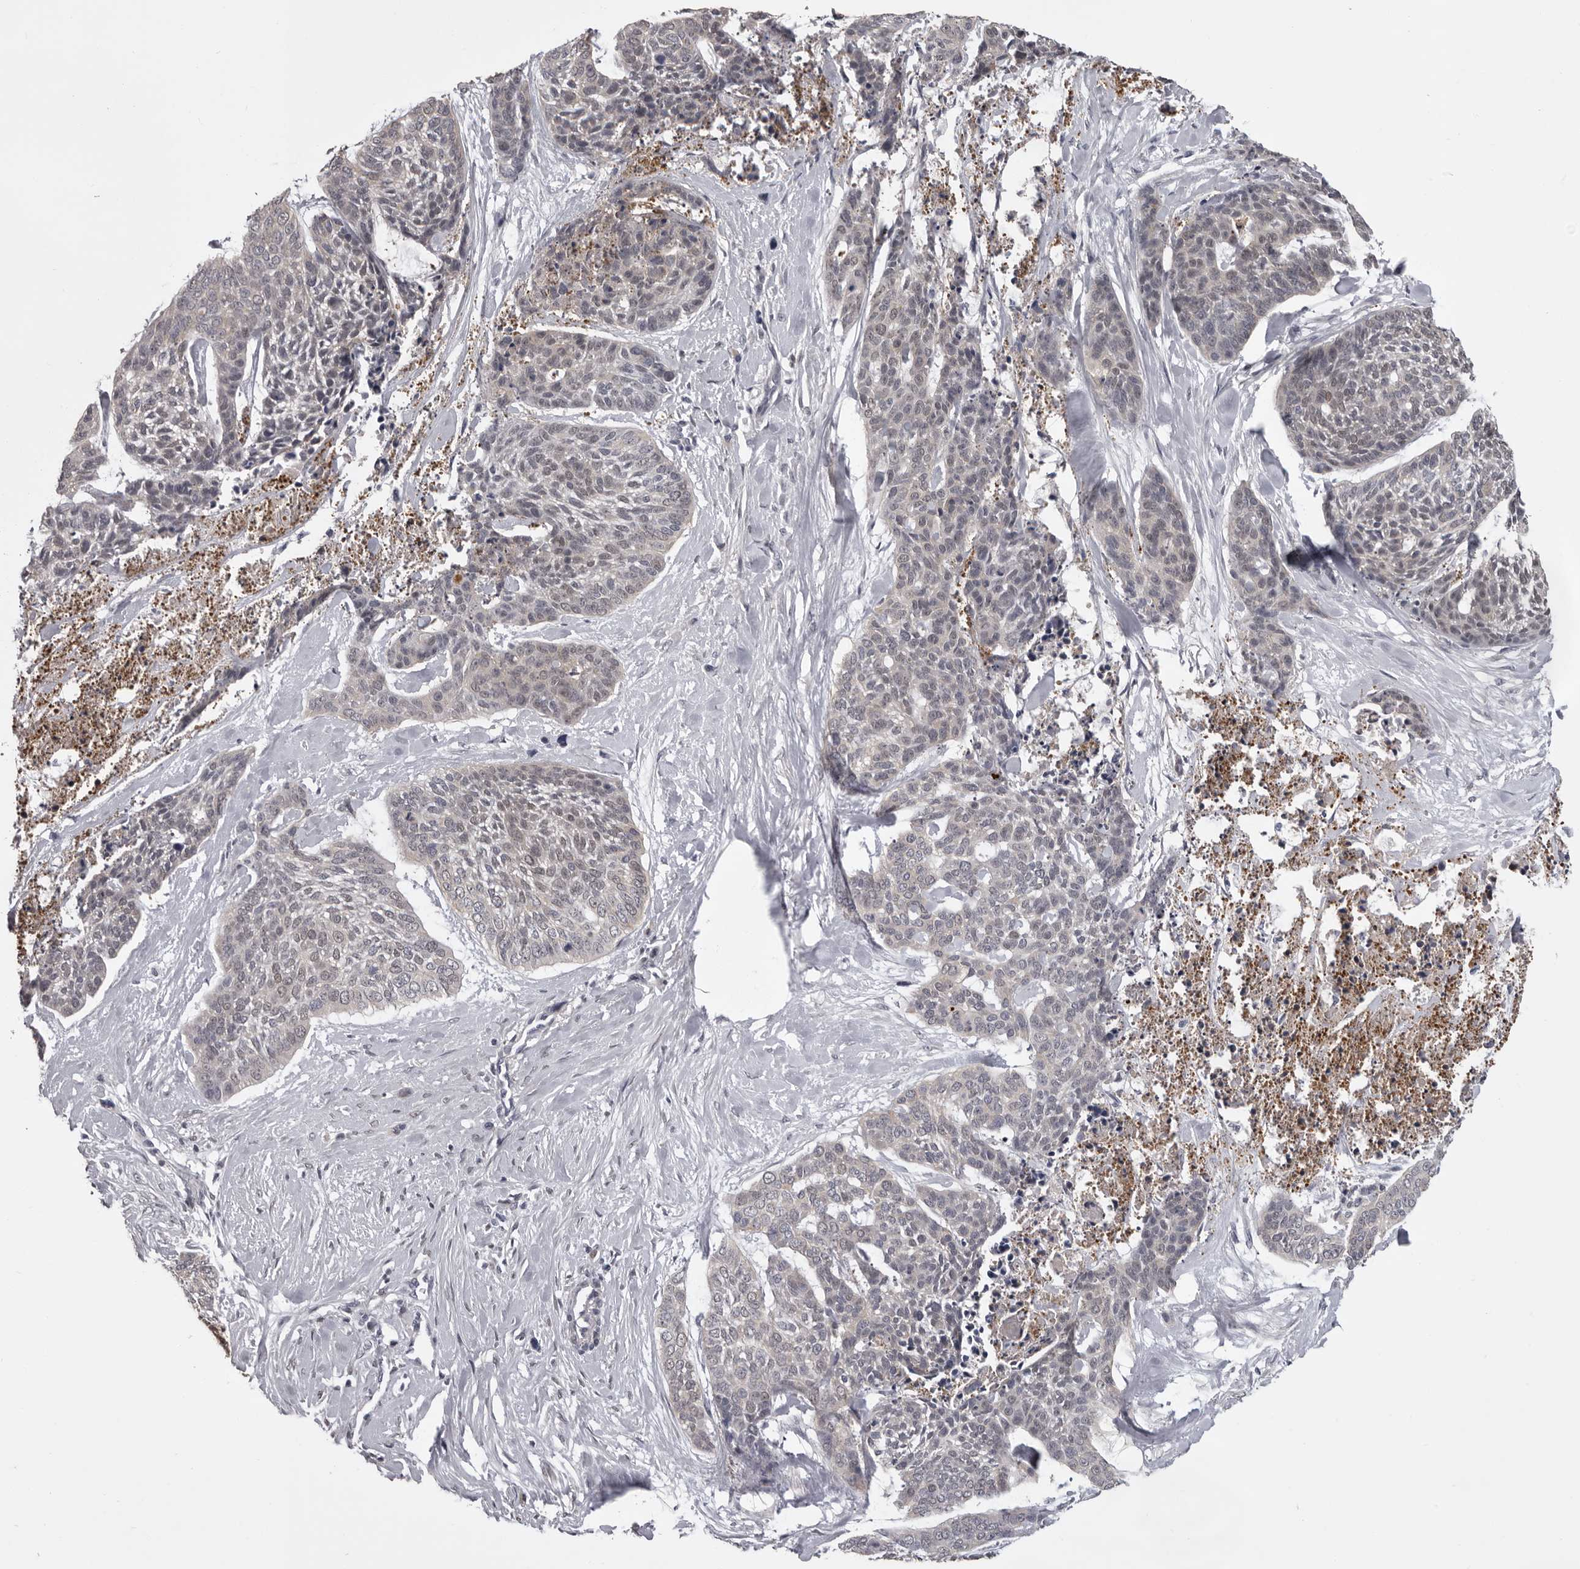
{"staining": {"intensity": "weak", "quantity": "<25%", "location": "cytoplasmic/membranous"}, "tissue": "skin cancer", "cell_type": "Tumor cells", "image_type": "cancer", "snomed": [{"axis": "morphology", "description": "Basal cell carcinoma"}, {"axis": "topography", "description": "Skin"}], "caption": "The IHC histopathology image has no significant expression in tumor cells of skin cancer tissue.", "gene": "MDH1", "patient": {"sex": "female", "age": 64}}